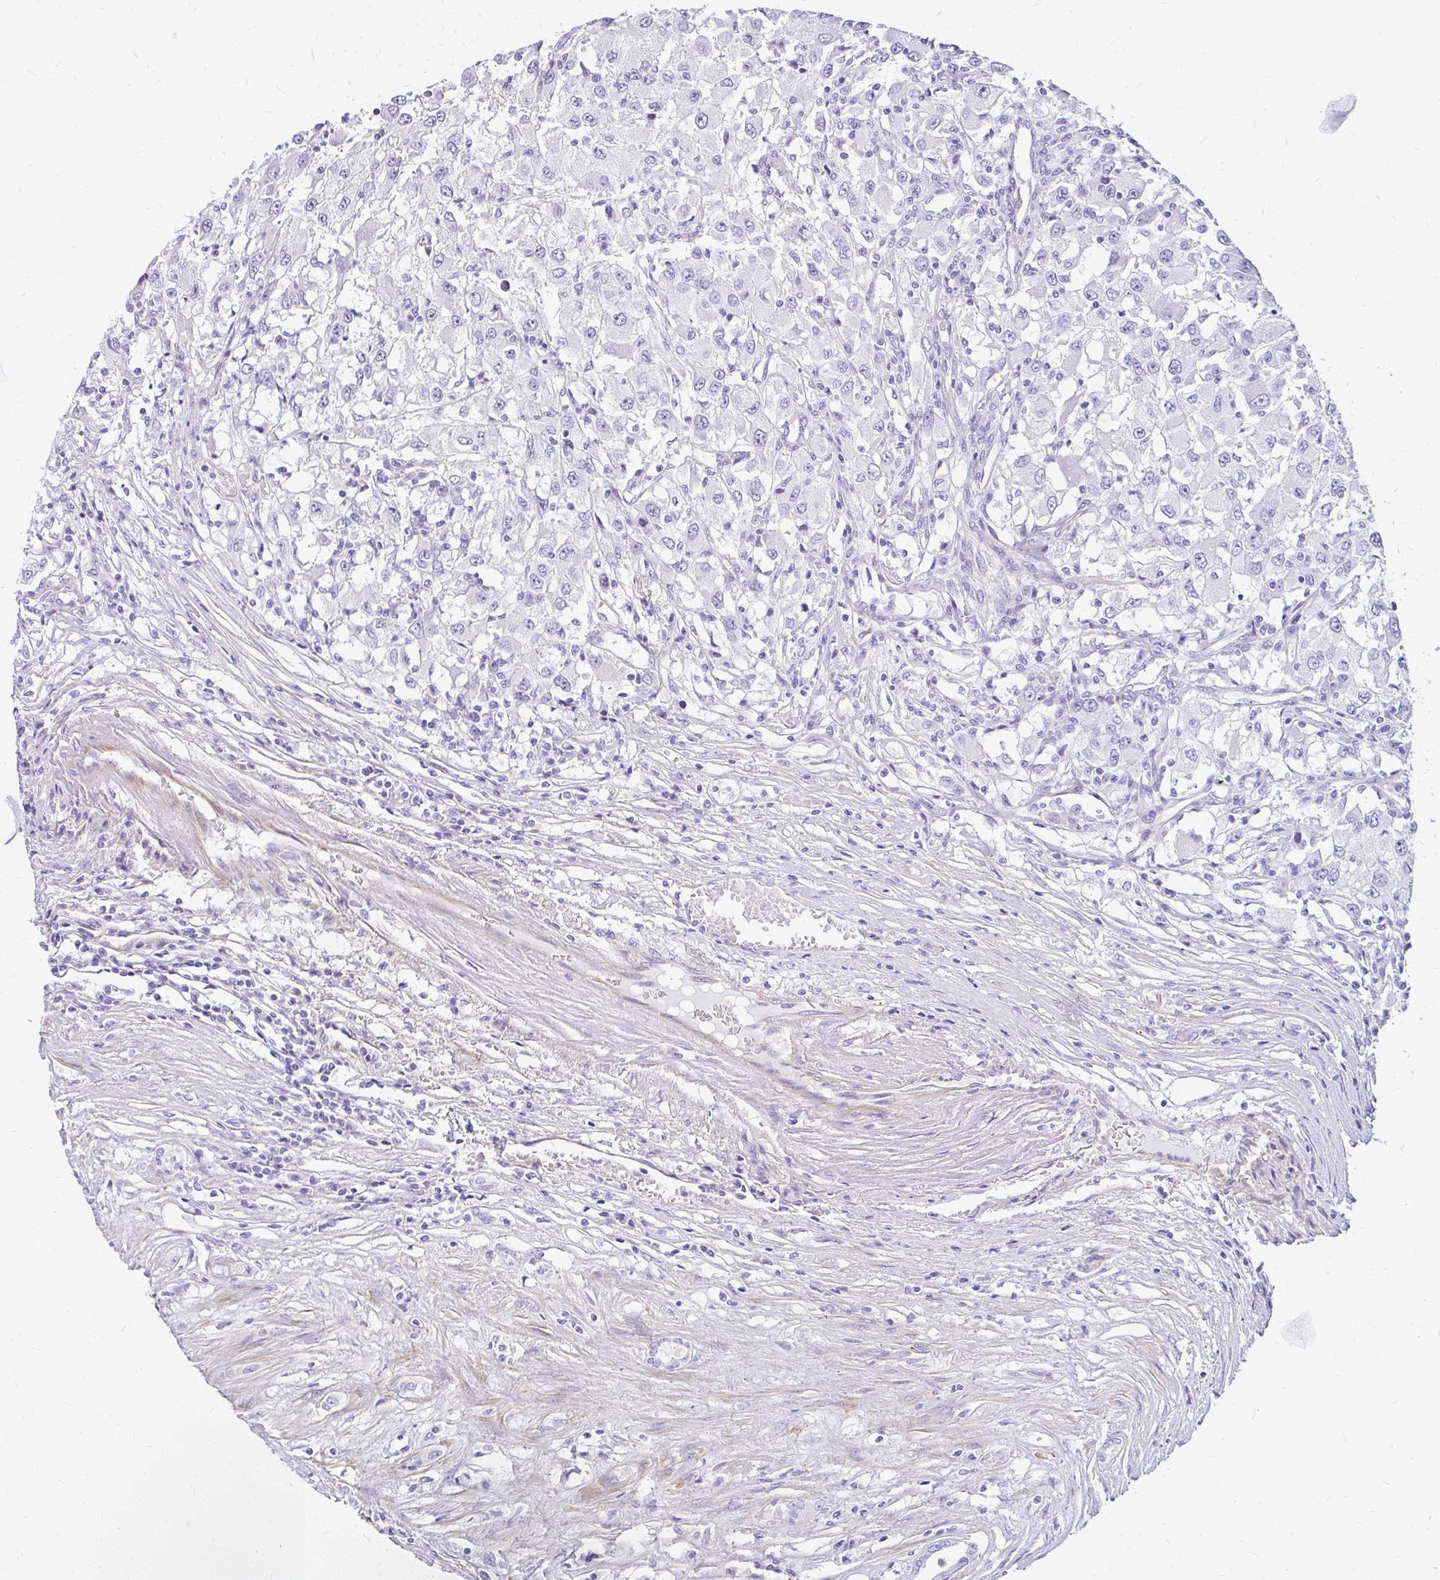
{"staining": {"intensity": "negative", "quantity": "none", "location": "none"}, "tissue": "renal cancer", "cell_type": "Tumor cells", "image_type": "cancer", "snomed": [{"axis": "morphology", "description": "Adenocarcinoma, NOS"}, {"axis": "topography", "description": "Kidney"}], "caption": "Tumor cells are negative for brown protein staining in renal cancer.", "gene": "FAM83C", "patient": {"sex": "female", "age": 67}}